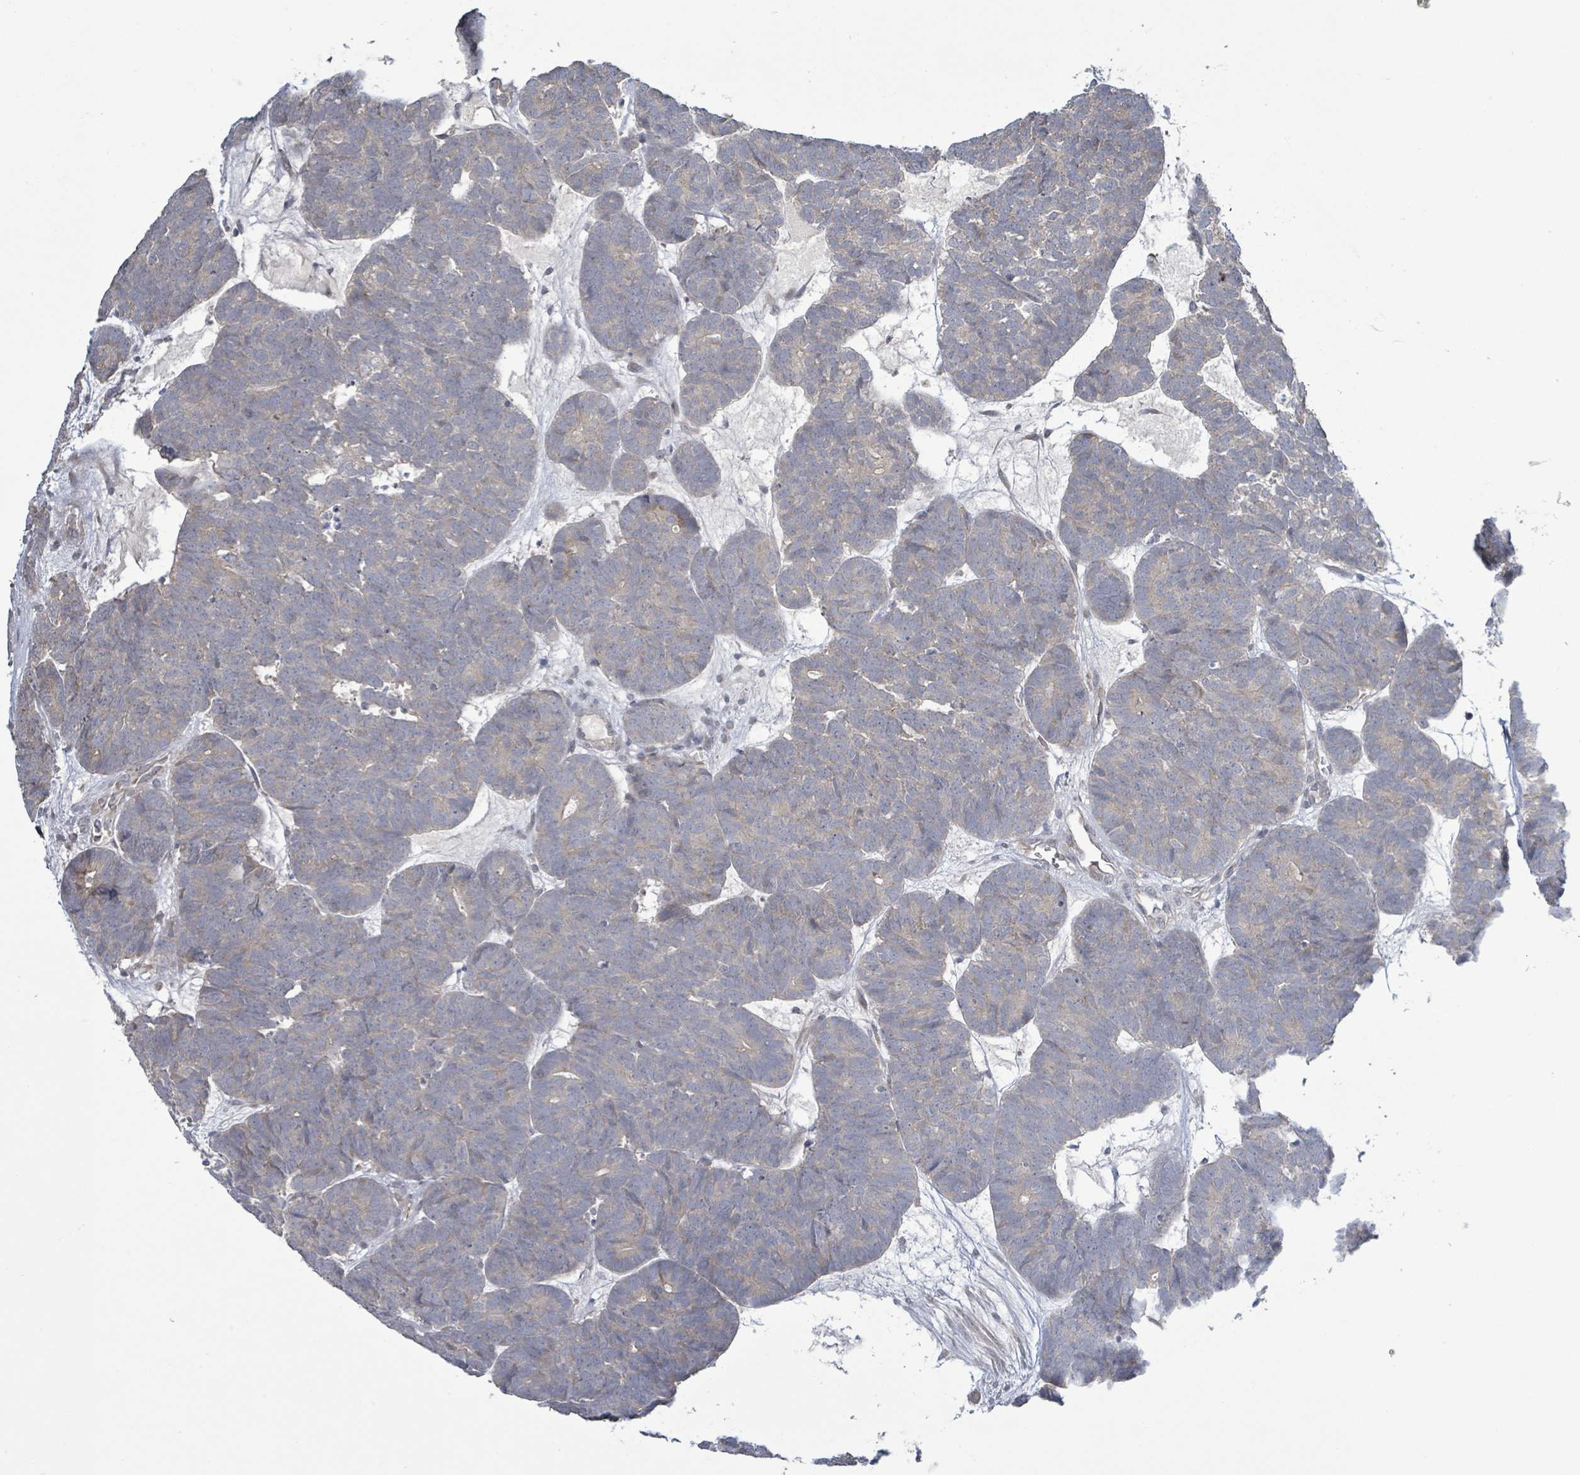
{"staining": {"intensity": "negative", "quantity": "none", "location": "none"}, "tissue": "head and neck cancer", "cell_type": "Tumor cells", "image_type": "cancer", "snomed": [{"axis": "morphology", "description": "Adenocarcinoma, NOS"}, {"axis": "topography", "description": "Head-Neck"}], "caption": "Histopathology image shows no protein positivity in tumor cells of adenocarcinoma (head and neck) tissue.", "gene": "SLIT3", "patient": {"sex": "female", "age": 81}}